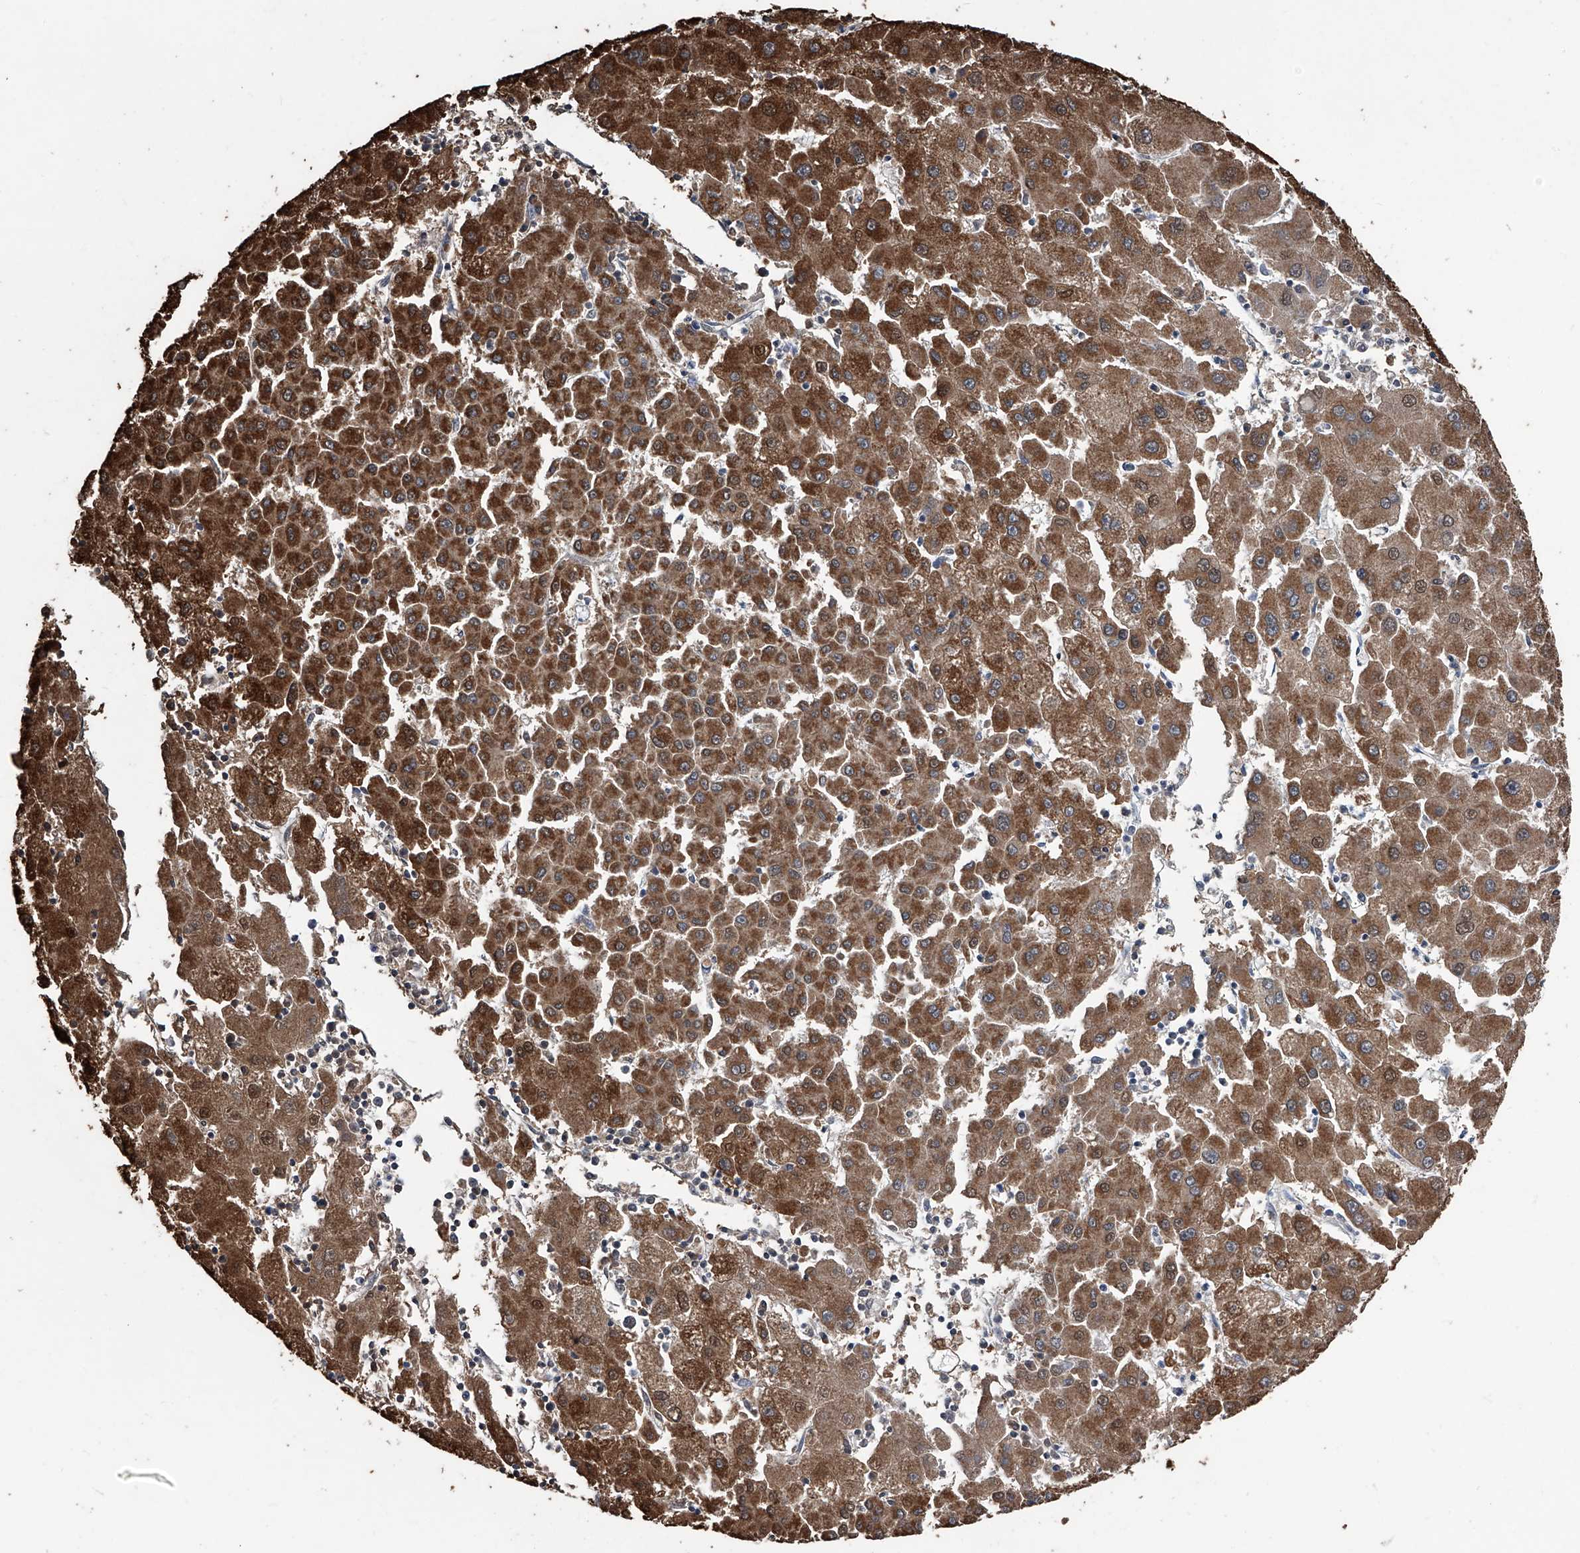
{"staining": {"intensity": "strong", "quantity": ">75%", "location": "cytoplasmic/membranous"}, "tissue": "liver cancer", "cell_type": "Tumor cells", "image_type": "cancer", "snomed": [{"axis": "morphology", "description": "Carcinoma, Hepatocellular, NOS"}, {"axis": "topography", "description": "Liver"}], "caption": "This micrograph demonstrates hepatocellular carcinoma (liver) stained with immunohistochemistry (IHC) to label a protein in brown. The cytoplasmic/membranous of tumor cells show strong positivity for the protein. Nuclei are counter-stained blue.", "gene": "STARD7", "patient": {"sex": "male", "age": 72}}